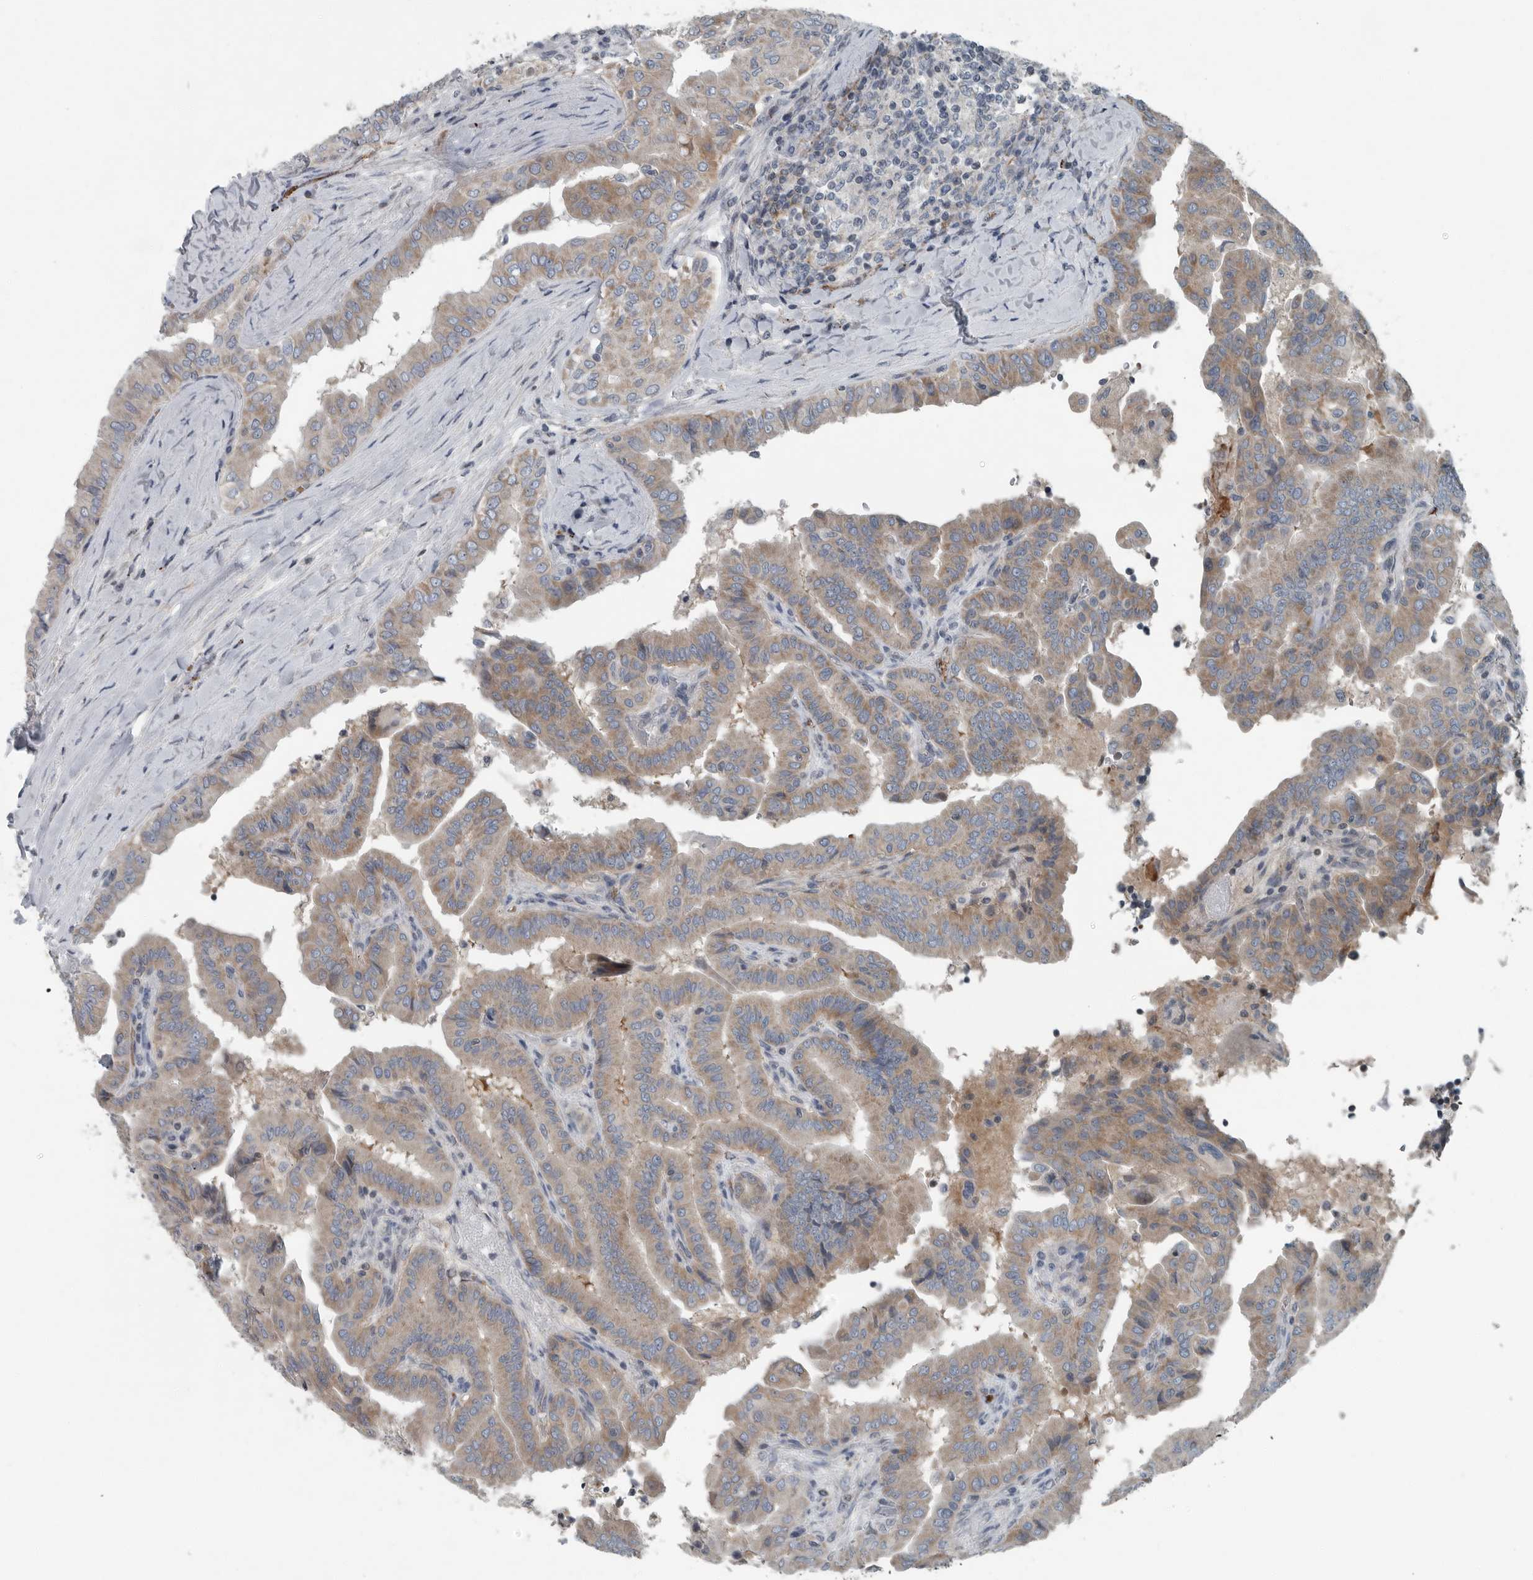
{"staining": {"intensity": "weak", "quantity": "25%-75%", "location": "cytoplasmic/membranous"}, "tissue": "thyroid cancer", "cell_type": "Tumor cells", "image_type": "cancer", "snomed": [{"axis": "morphology", "description": "Papillary adenocarcinoma, NOS"}, {"axis": "topography", "description": "Thyroid gland"}], "caption": "Approximately 25%-75% of tumor cells in thyroid cancer (papillary adenocarcinoma) display weak cytoplasmic/membranous protein positivity as visualized by brown immunohistochemical staining.", "gene": "MPP3", "patient": {"sex": "male", "age": 33}}